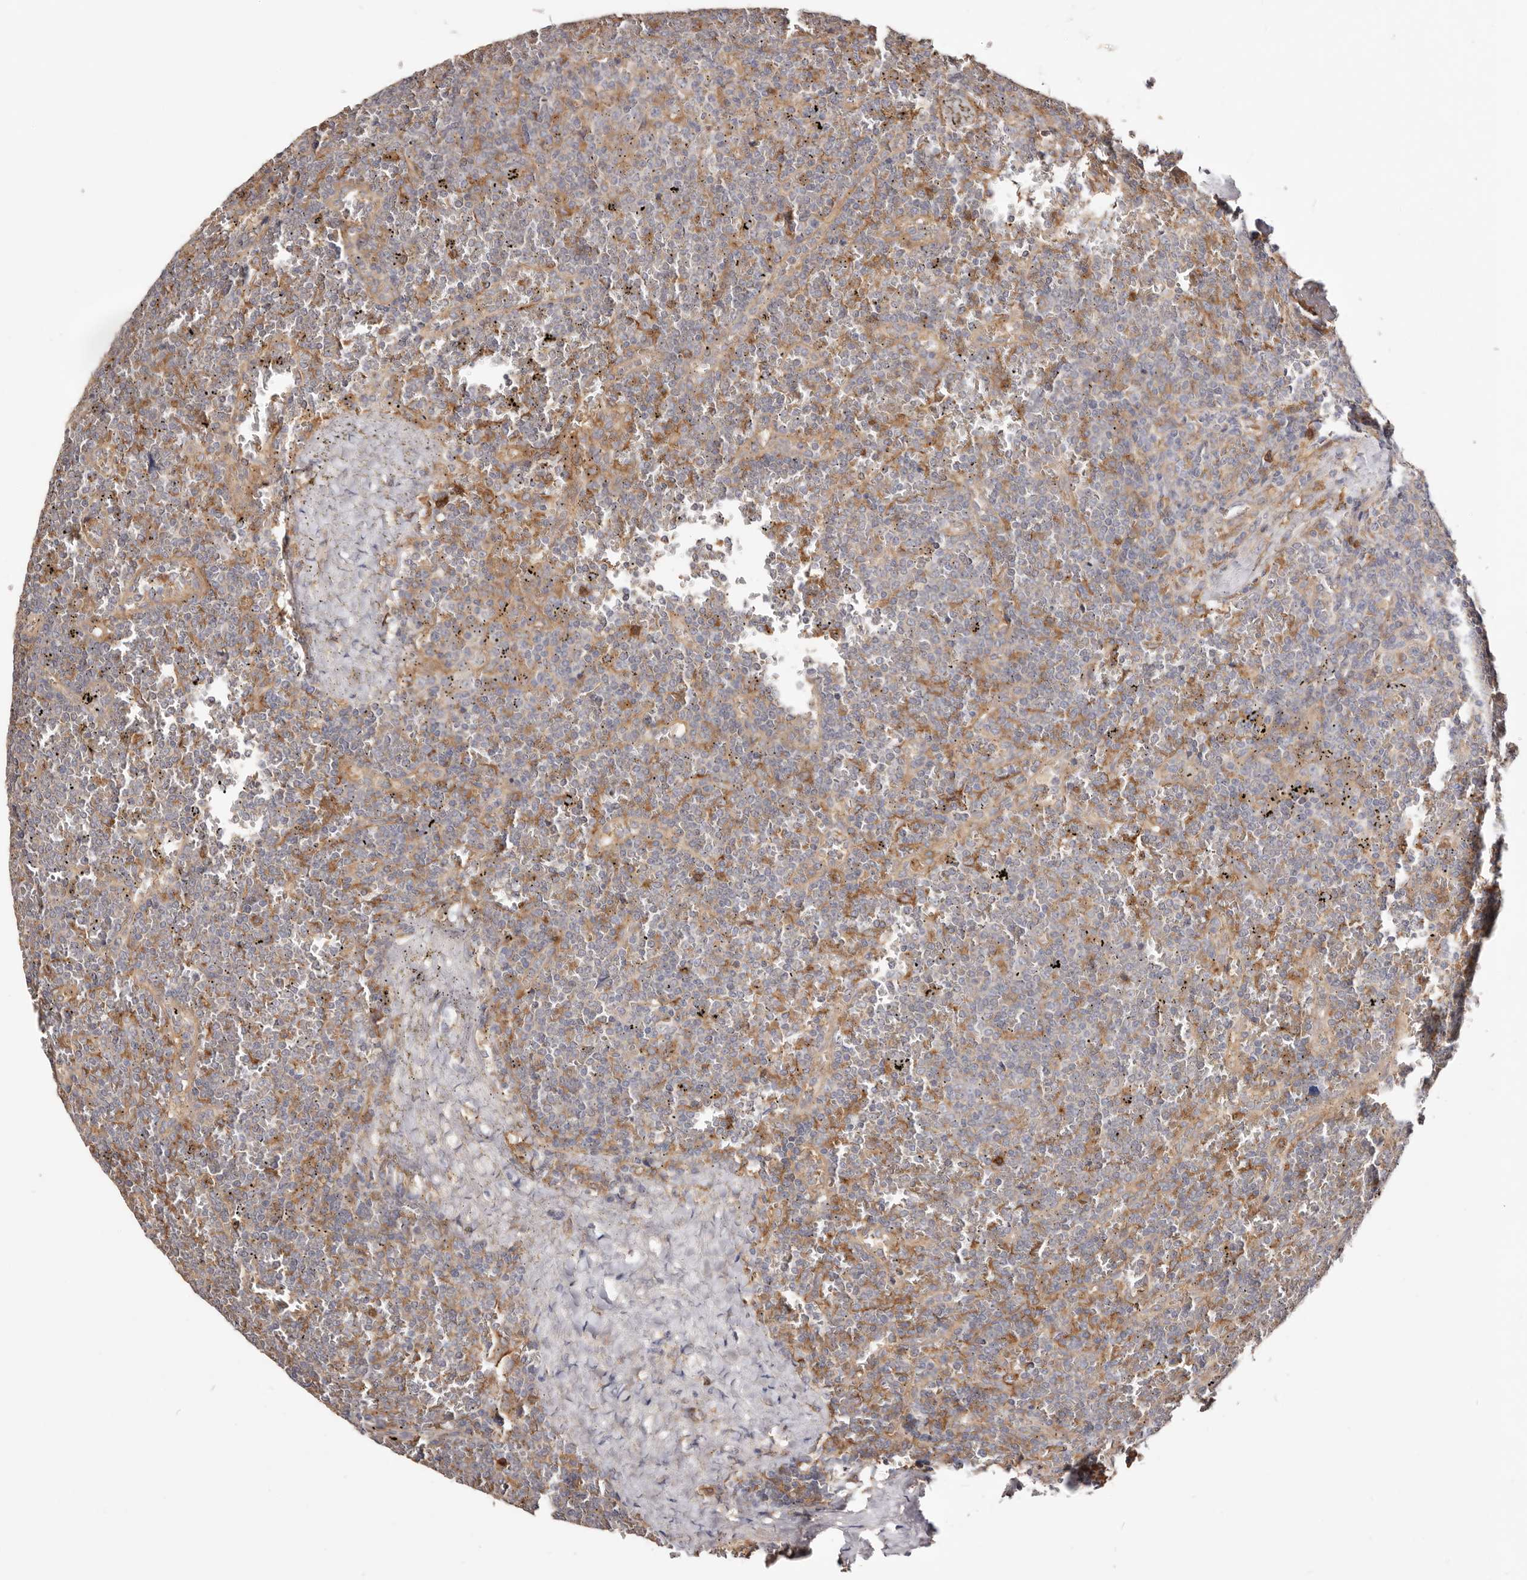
{"staining": {"intensity": "negative", "quantity": "none", "location": "none"}, "tissue": "lymphoma", "cell_type": "Tumor cells", "image_type": "cancer", "snomed": [{"axis": "morphology", "description": "Malignant lymphoma, non-Hodgkin's type, Low grade"}, {"axis": "topography", "description": "Spleen"}], "caption": "This is an IHC histopathology image of low-grade malignant lymphoma, non-Hodgkin's type. There is no positivity in tumor cells.", "gene": "LRRC25", "patient": {"sex": "female", "age": 19}}